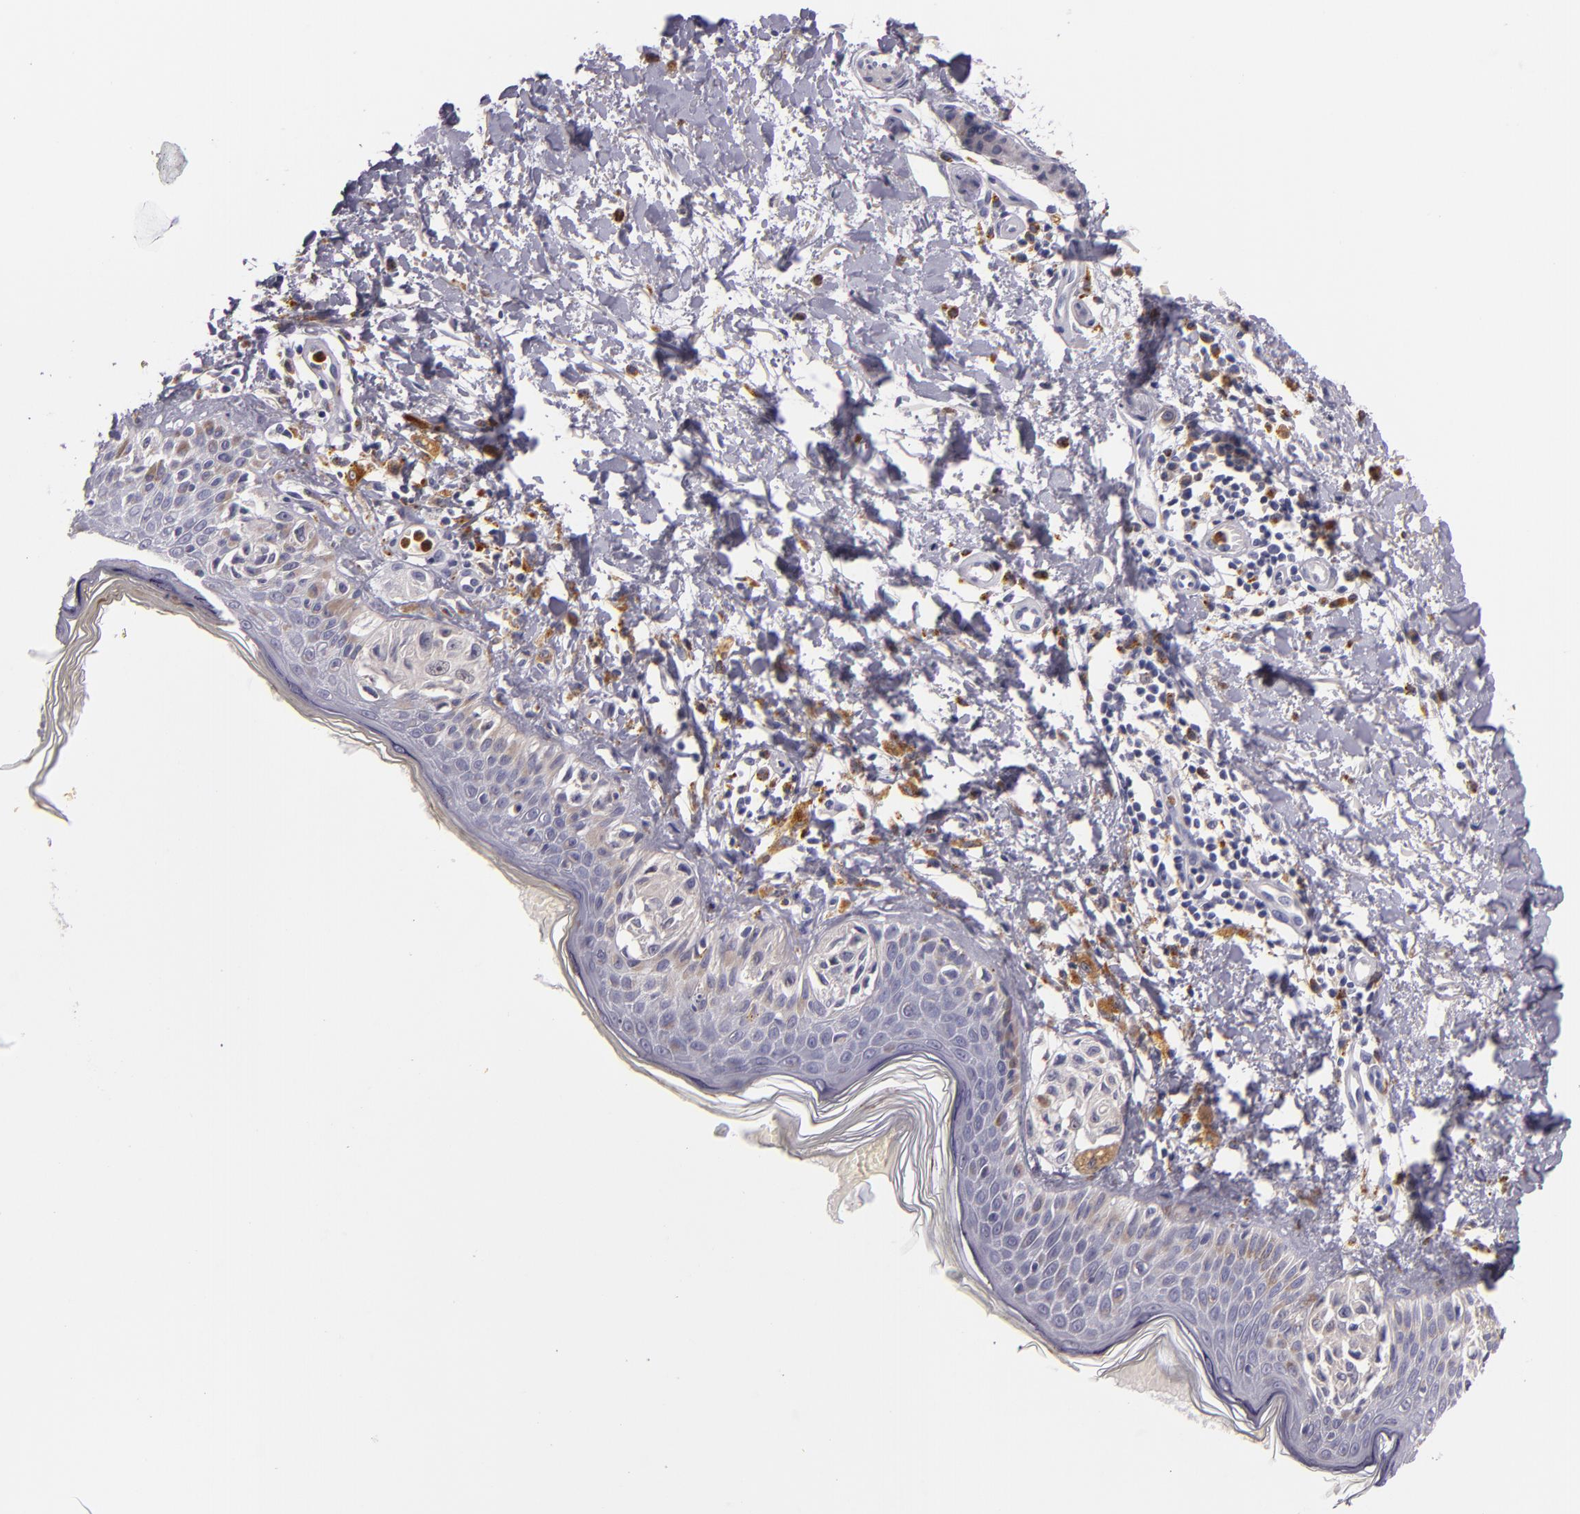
{"staining": {"intensity": "negative", "quantity": "none", "location": "none"}, "tissue": "melanoma", "cell_type": "Tumor cells", "image_type": "cancer", "snomed": [{"axis": "morphology", "description": "Malignant melanoma, NOS"}, {"axis": "topography", "description": "Skin"}], "caption": "Malignant melanoma was stained to show a protein in brown. There is no significant staining in tumor cells. (Brightfield microscopy of DAB immunohistochemistry at high magnification).", "gene": "TLR8", "patient": {"sex": "female", "age": 73}}